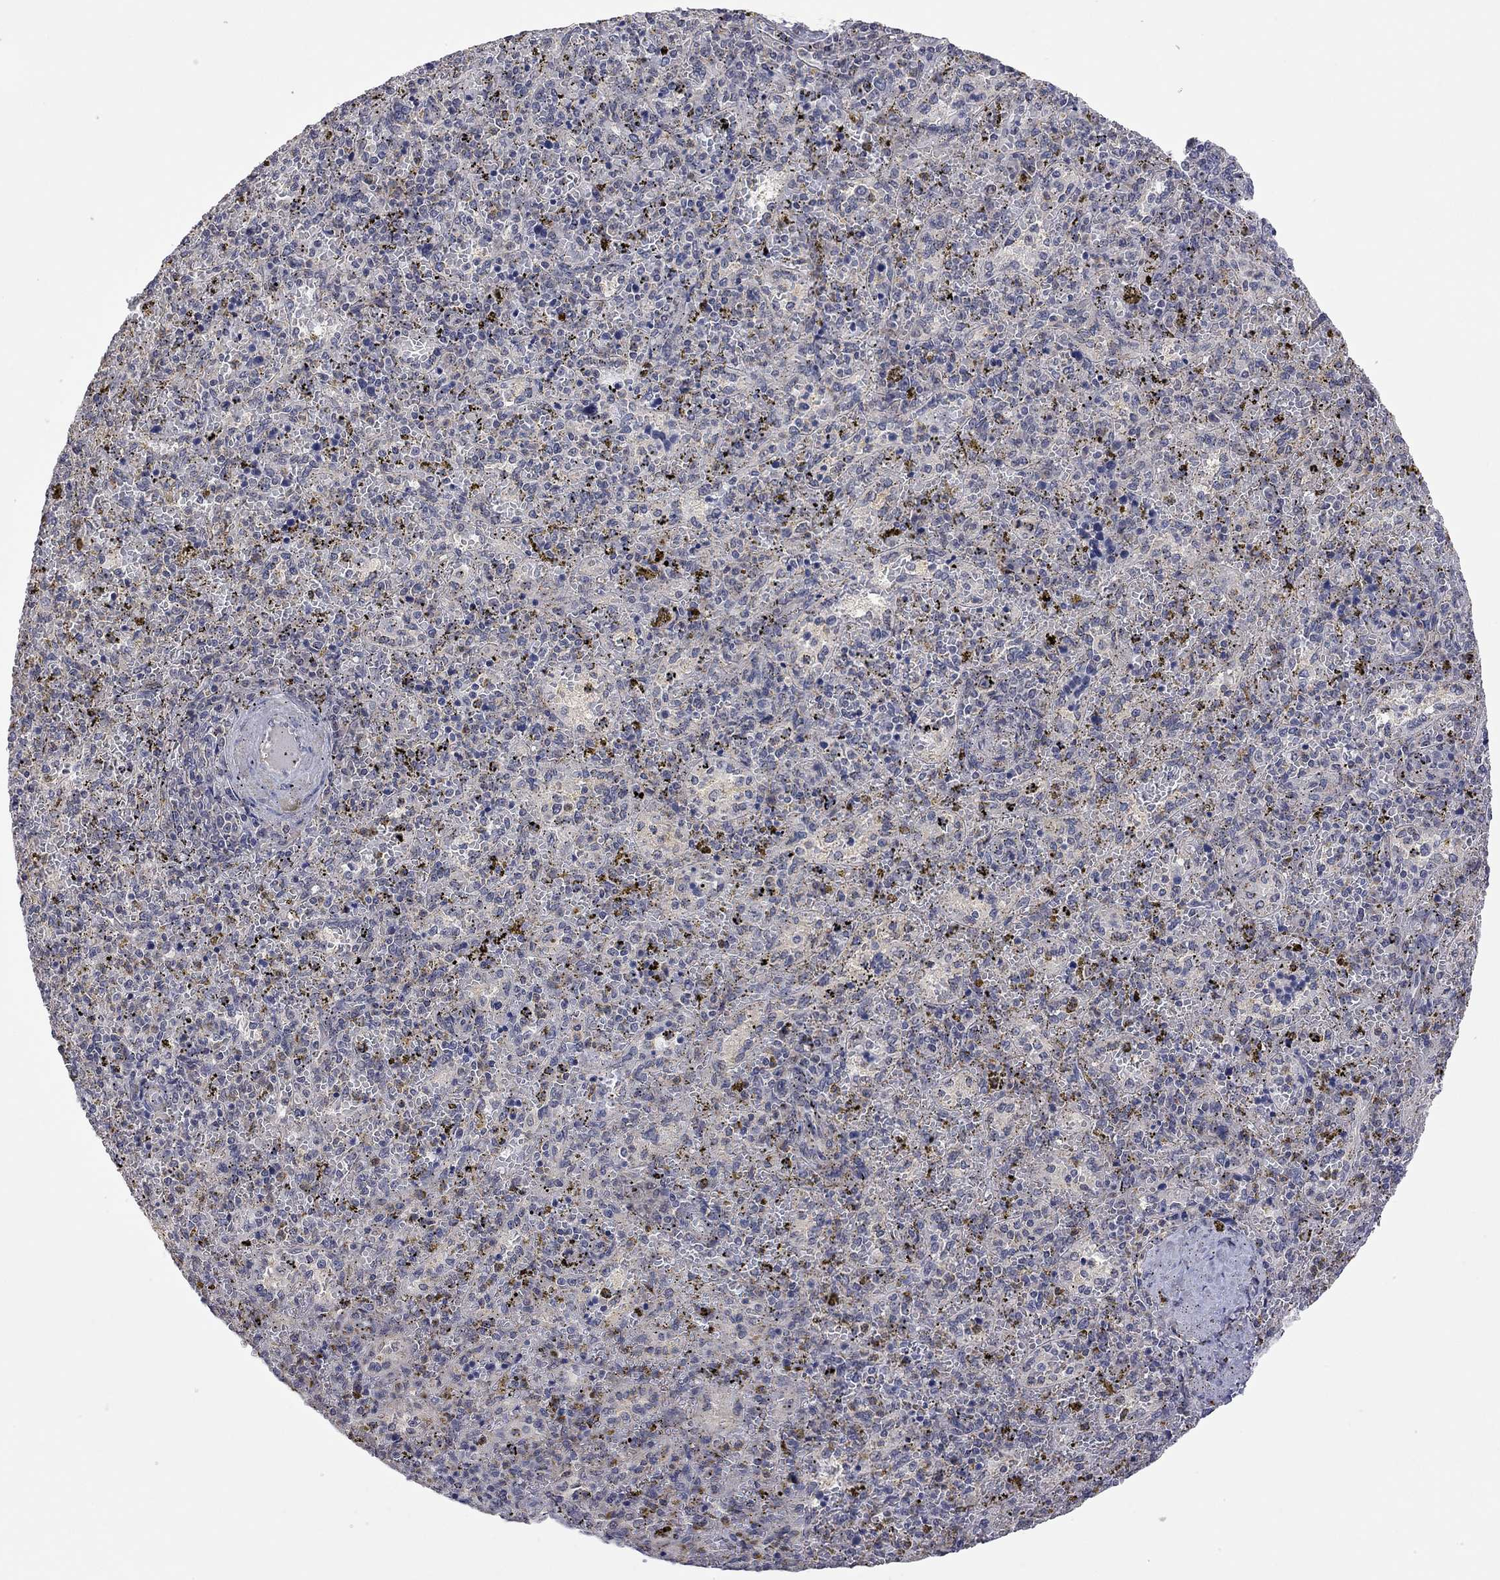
{"staining": {"intensity": "weak", "quantity": "<25%", "location": "cytoplasmic/membranous"}, "tissue": "spleen", "cell_type": "Cells in red pulp", "image_type": "normal", "snomed": [{"axis": "morphology", "description": "Normal tissue, NOS"}, {"axis": "topography", "description": "Spleen"}], "caption": "DAB (3,3'-diaminobenzidine) immunohistochemical staining of benign human spleen reveals no significant expression in cells in red pulp.", "gene": "FABP12", "patient": {"sex": "female", "age": 50}}